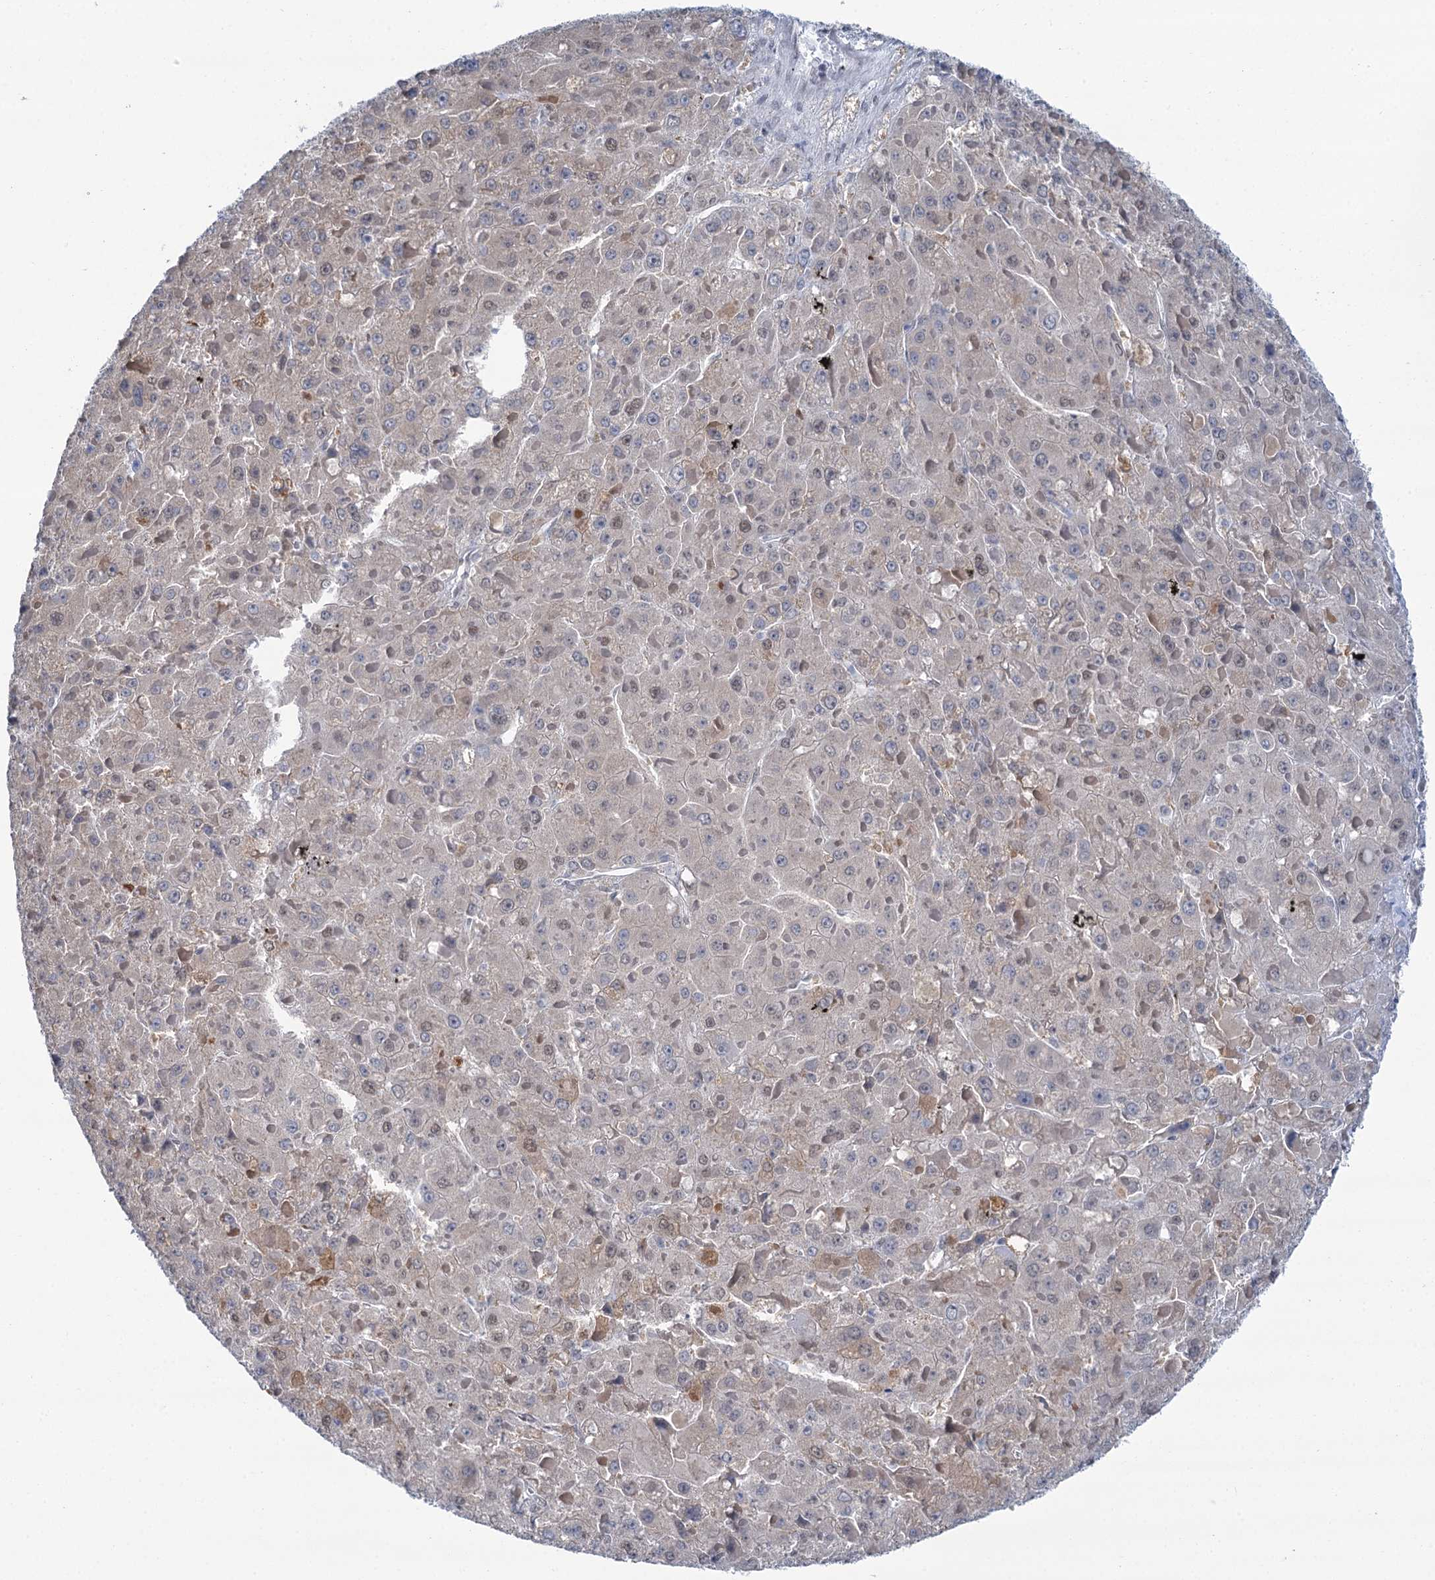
{"staining": {"intensity": "weak", "quantity": "<25%", "location": "nuclear"}, "tissue": "liver cancer", "cell_type": "Tumor cells", "image_type": "cancer", "snomed": [{"axis": "morphology", "description": "Carcinoma, Hepatocellular, NOS"}, {"axis": "topography", "description": "Liver"}], "caption": "Liver cancer stained for a protein using immunohistochemistry (IHC) demonstrates no staining tumor cells.", "gene": "SREK1", "patient": {"sex": "female", "age": 73}}